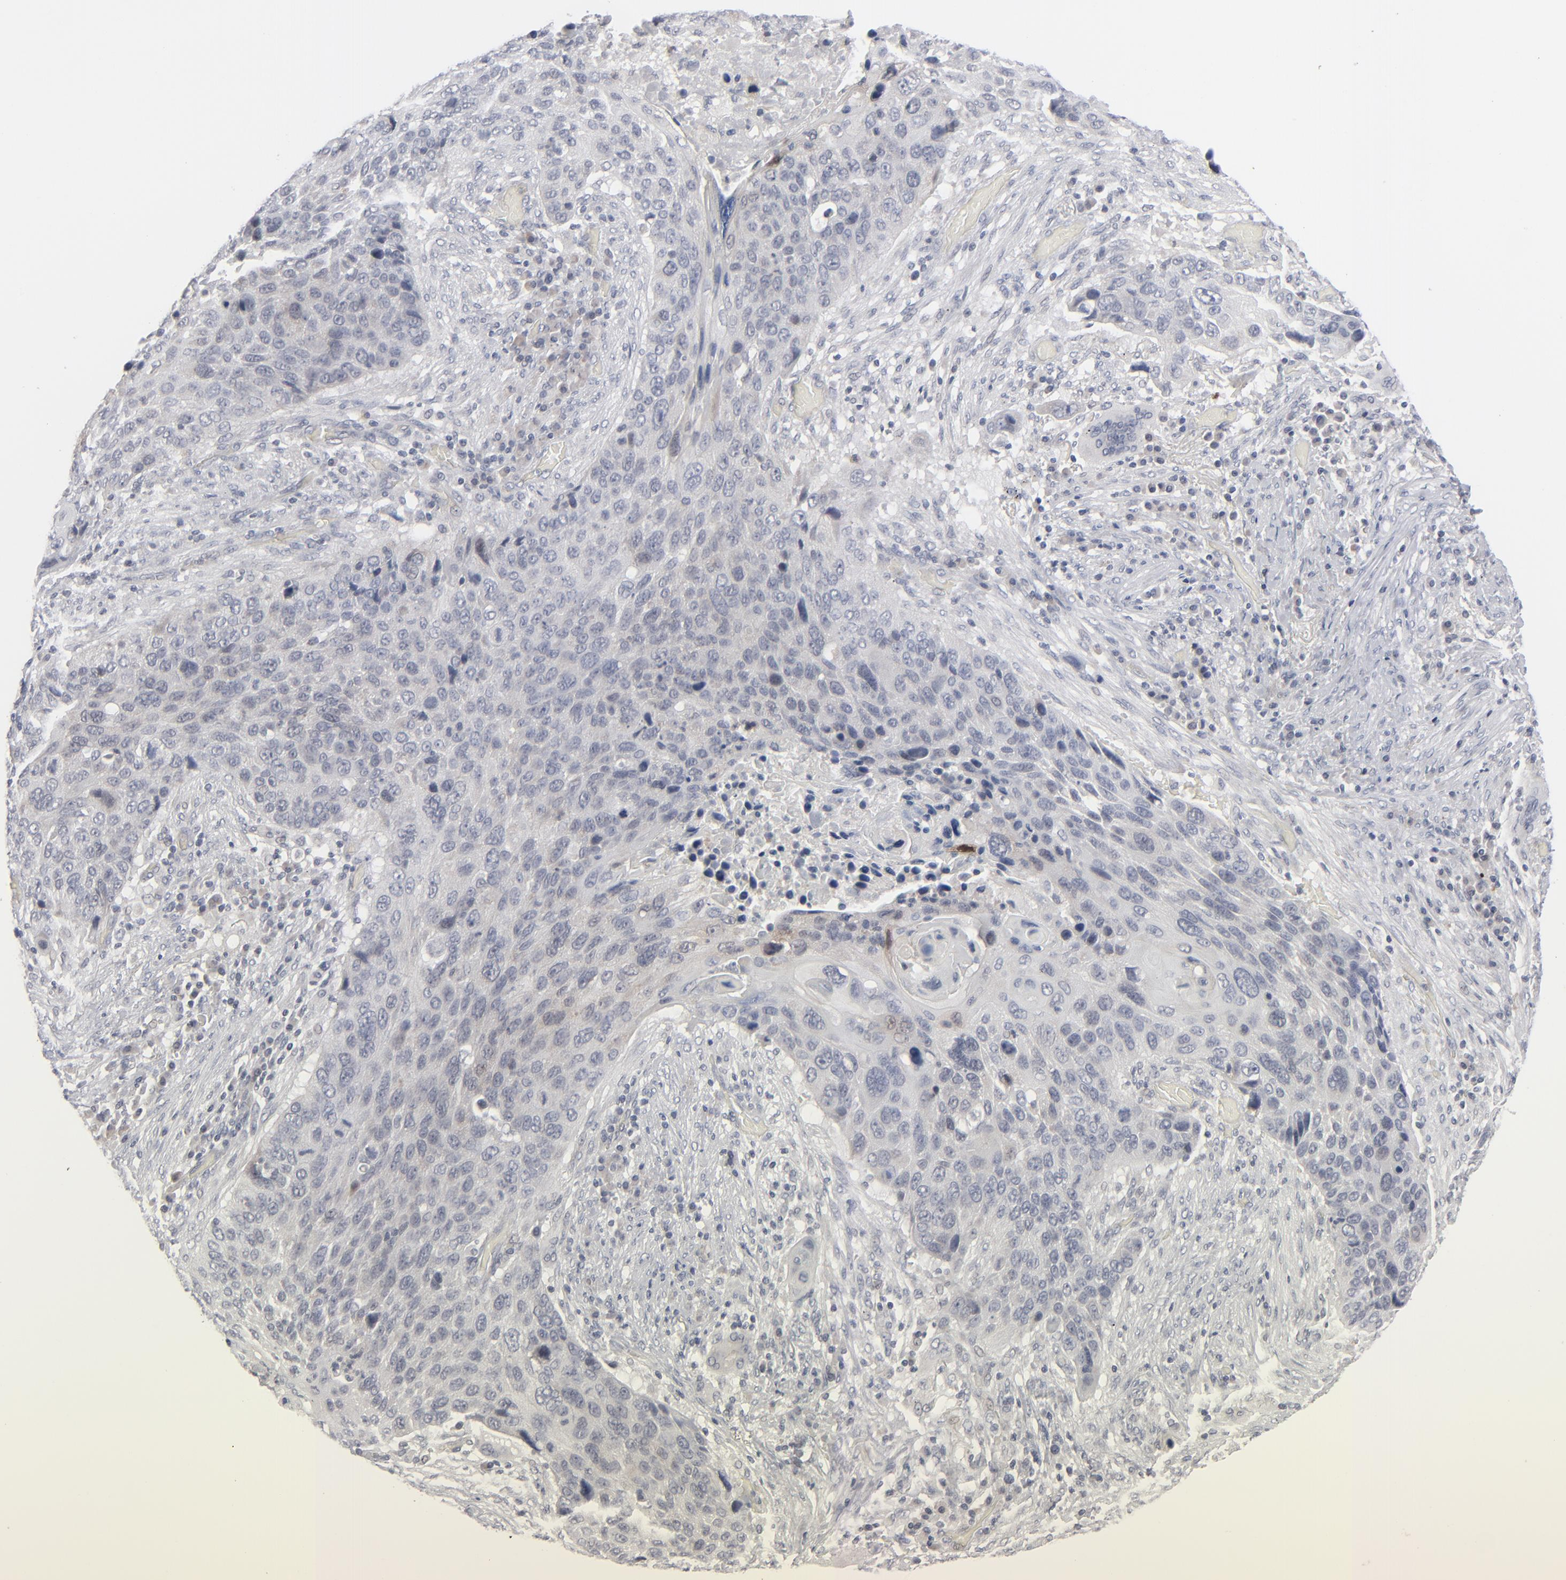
{"staining": {"intensity": "negative", "quantity": "none", "location": "none"}, "tissue": "lung cancer", "cell_type": "Tumor cells", "image_type": "cancer", "snomed": [{"axis": "morphology", "description": "Squamous cell carcinoma, NOS"}, {"axis": "topography", "description": "Lung"}], "caption": "Protein analysis of lung squamous cell carcinoma exhibits no significant positivity in tumor cells. (DAB (3,3'-diaminobenzidine) IHC, high magnification).", "gene": "POF1B", "patient": {"sex": "male", "age": 68}}